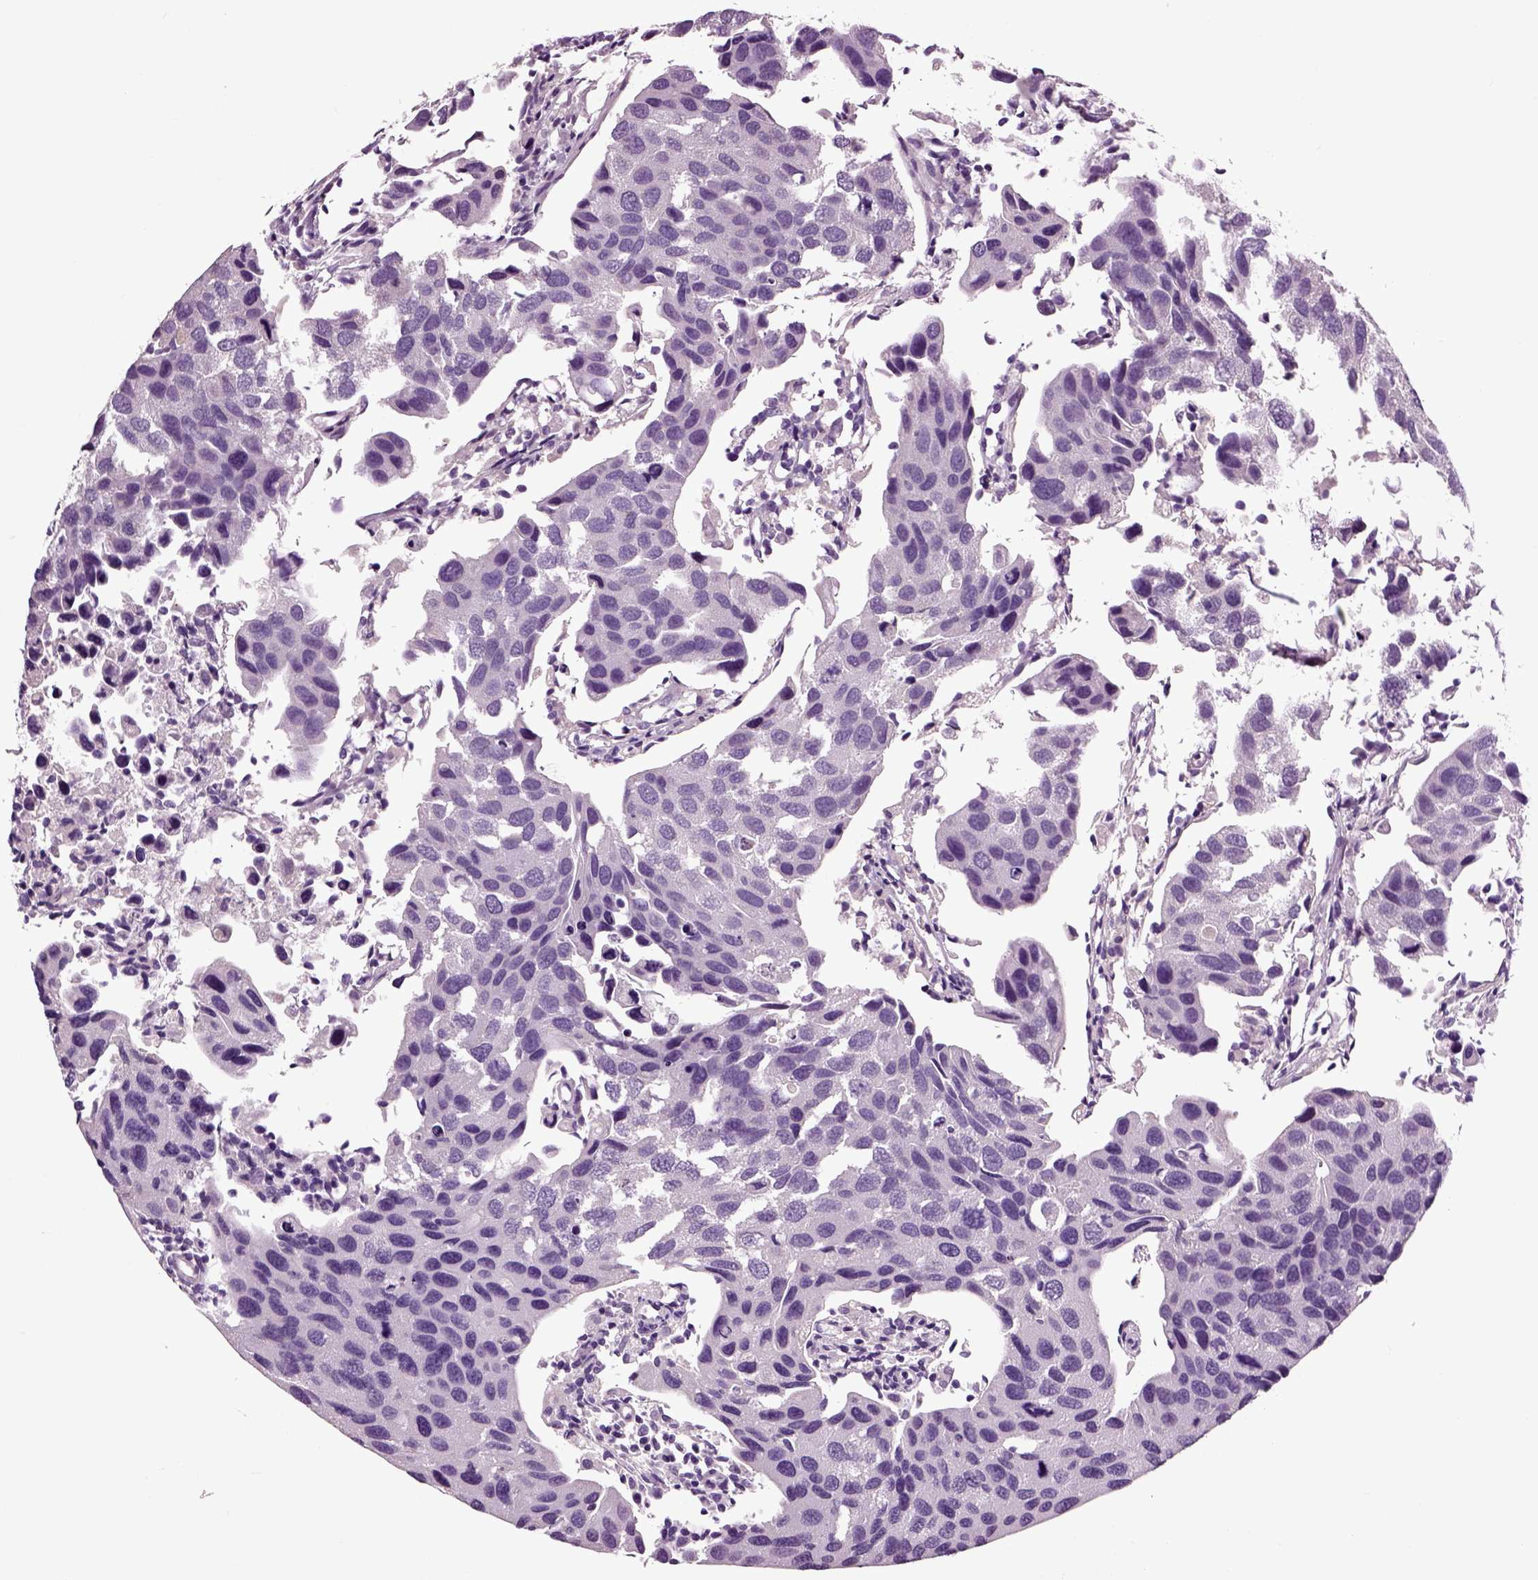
{"staining": {"intensity": "negative", "quantity": "none", "location": "none"}, "tissue": "urothelial cancer", "cell_type": "Tumor cells", "image_type": "cancer", "snomed": [{"axis": "morphology", "description": "Urothelial carcinoma, High grade"}, {"axis": "topography", "description": "Urinary bladder"}], "caption": "This is an immunohistochemistry (IHC) photomicrograph of human high-grade urothelial carcinoma. There is no positivity in tumor cells.", "gene": "CRHR1", "patient": {"sex": "male", "age": 79}}